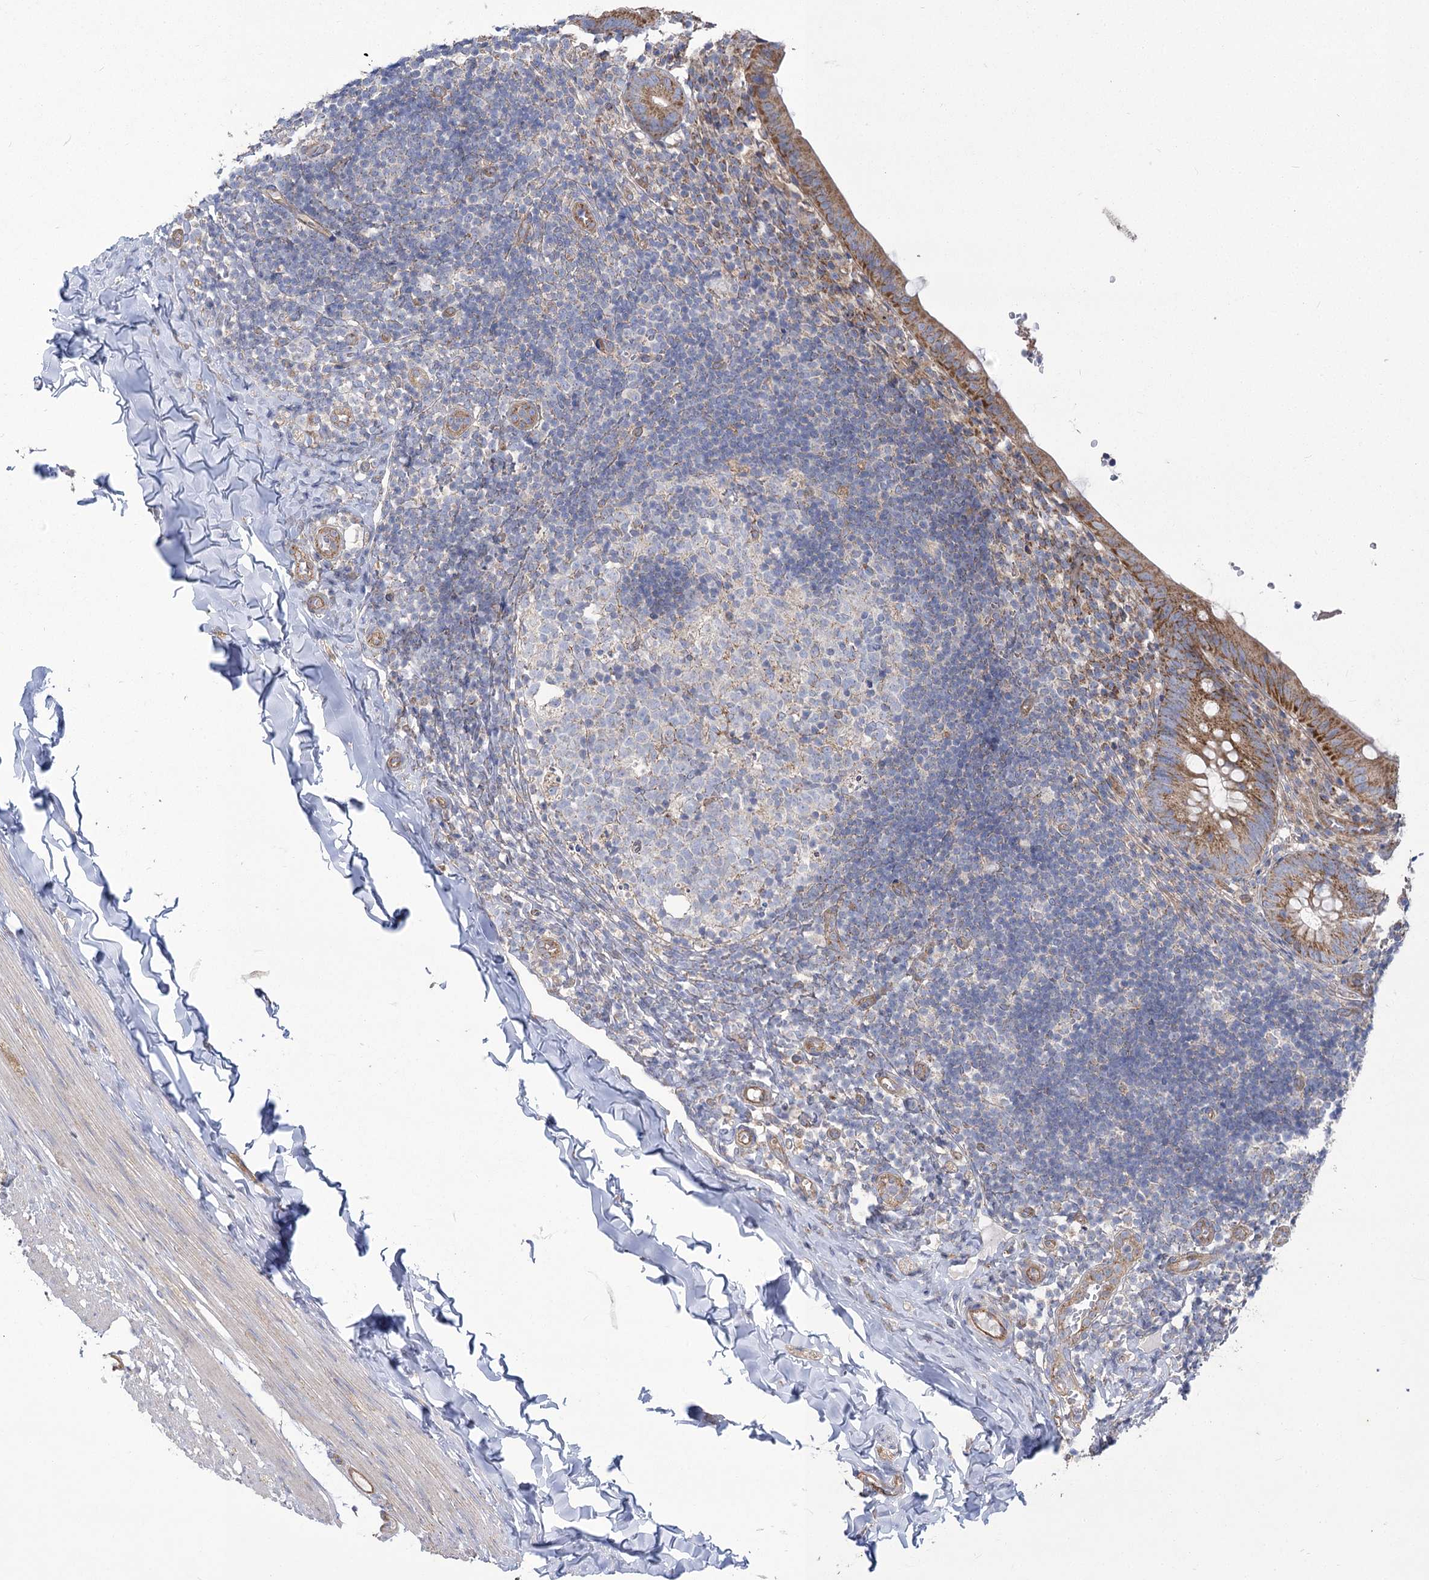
{"staining": {"intensity": "moderate", "quantity": ">75%", "location": "cytoplasmic/membranous"}, "tissue": "appendix", "cell_type": "Glandular cells", "image_type": "normal", "snomed": [{"axis": "morphology", "description": "Normal tissue, NOS"}, {"axis": "topography", "description": "Appendix"}], "caption": "Protein expression by IHC exhibits moderate cytoplasmic/membranous staining in approximately >75% of glandular cells in benign appendix. The staining is performed using DAB brown chromogen to label protein expression. The nuclei are counter-stained blue using hematoxylin.", "gene": "RMDN2", "patient": {"sex": "male", "age": 8}}